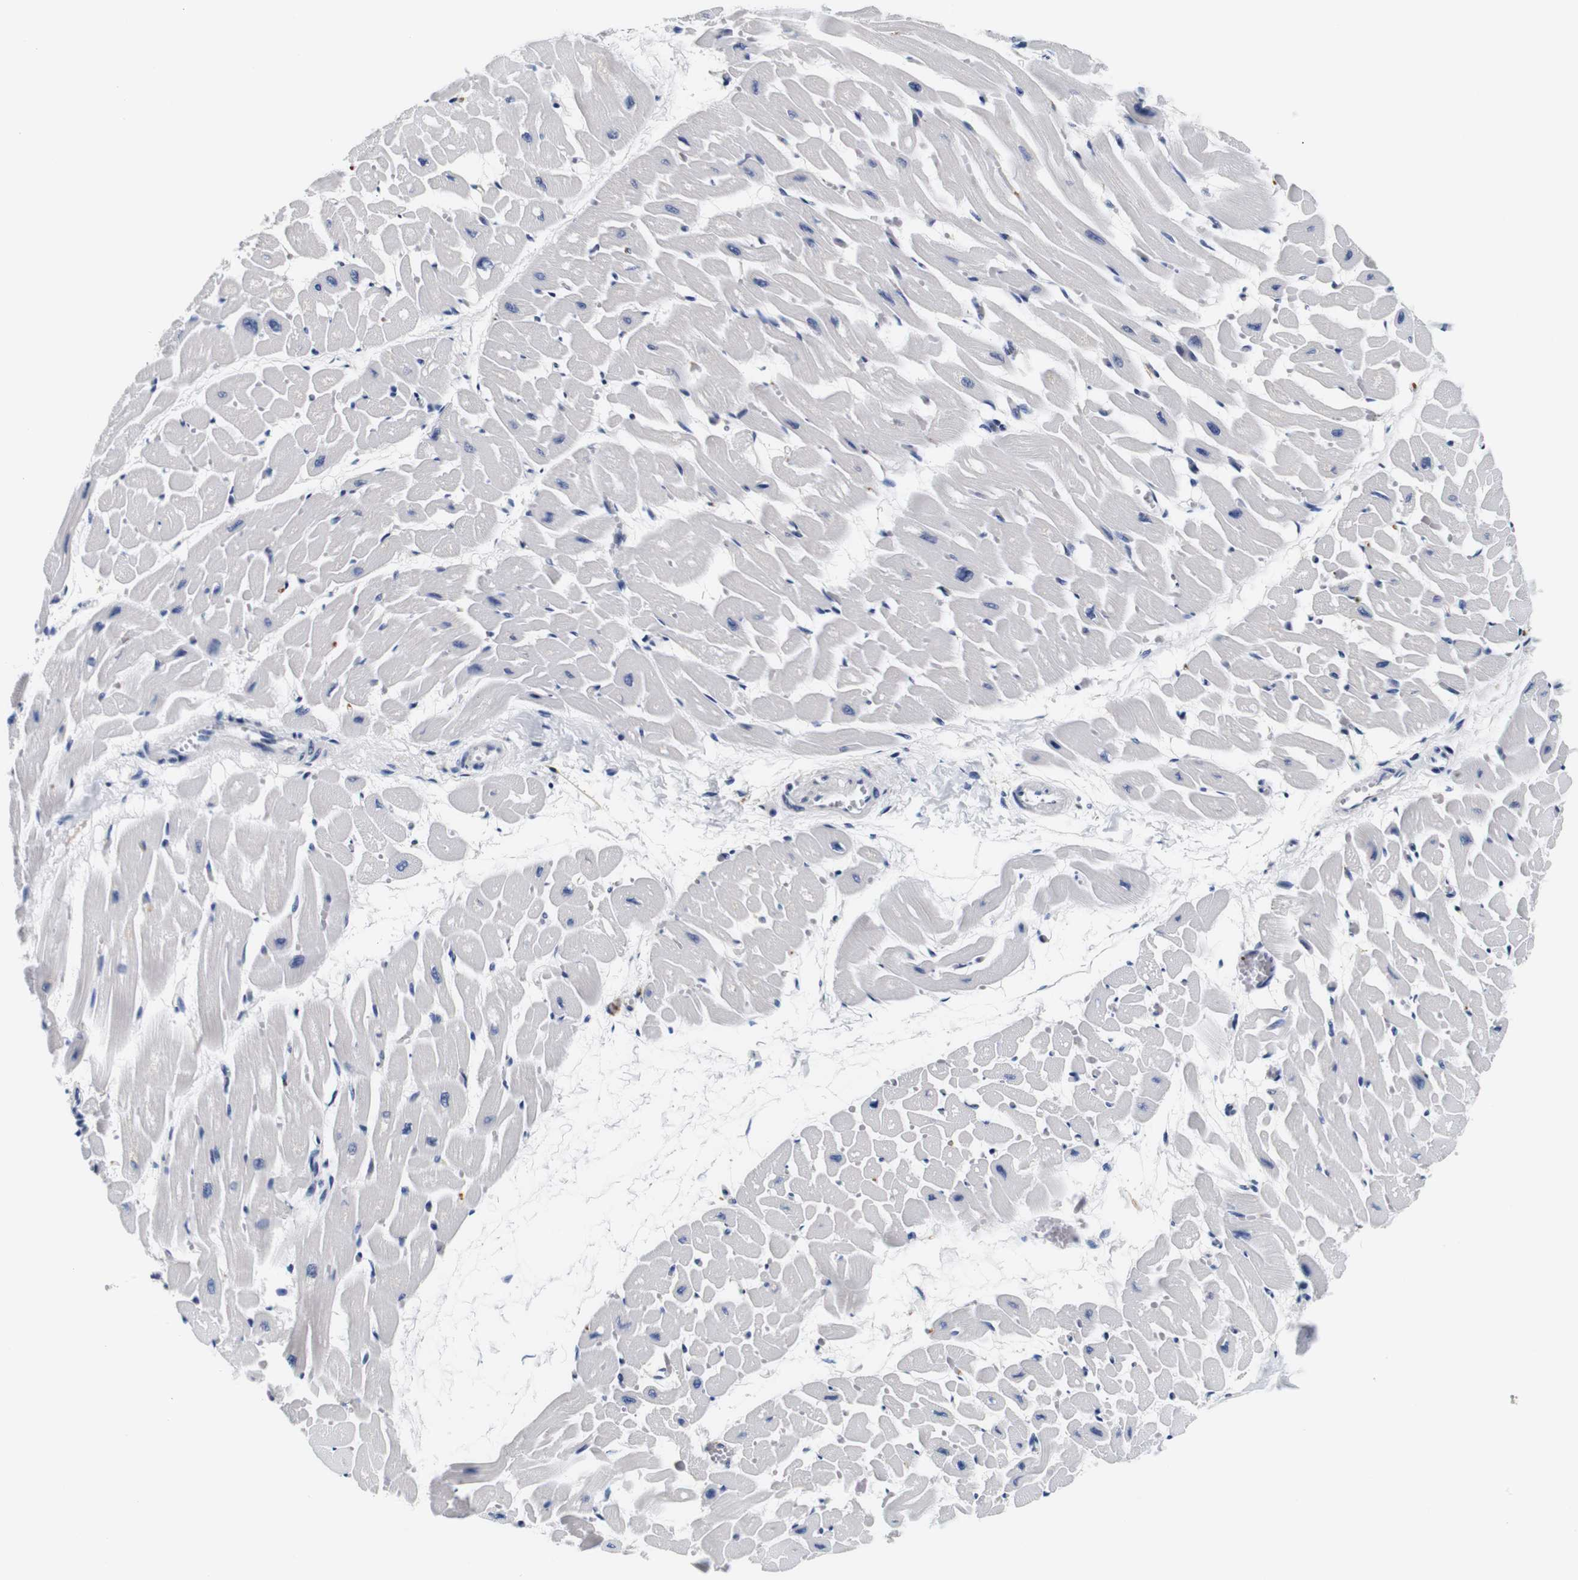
{"staining": {"intensity": "negative", "quantity": "none", "location": "none"}, "tissue": "heart muscle", "cell_type": "Cardiomyocytes", "image_type": "normal", "snomed": [{"axis": "morphology", "description": "Normal tissue, NOS"}, {"axis": "topography", "description": "Heart"}], "caption": "DAB immunohistochemical staining of benign heart muscle demonstrates no significant expression in cardiomyocytes.", "gene": "GP1BA", "patient": {"sex": "male", "age": 45}}